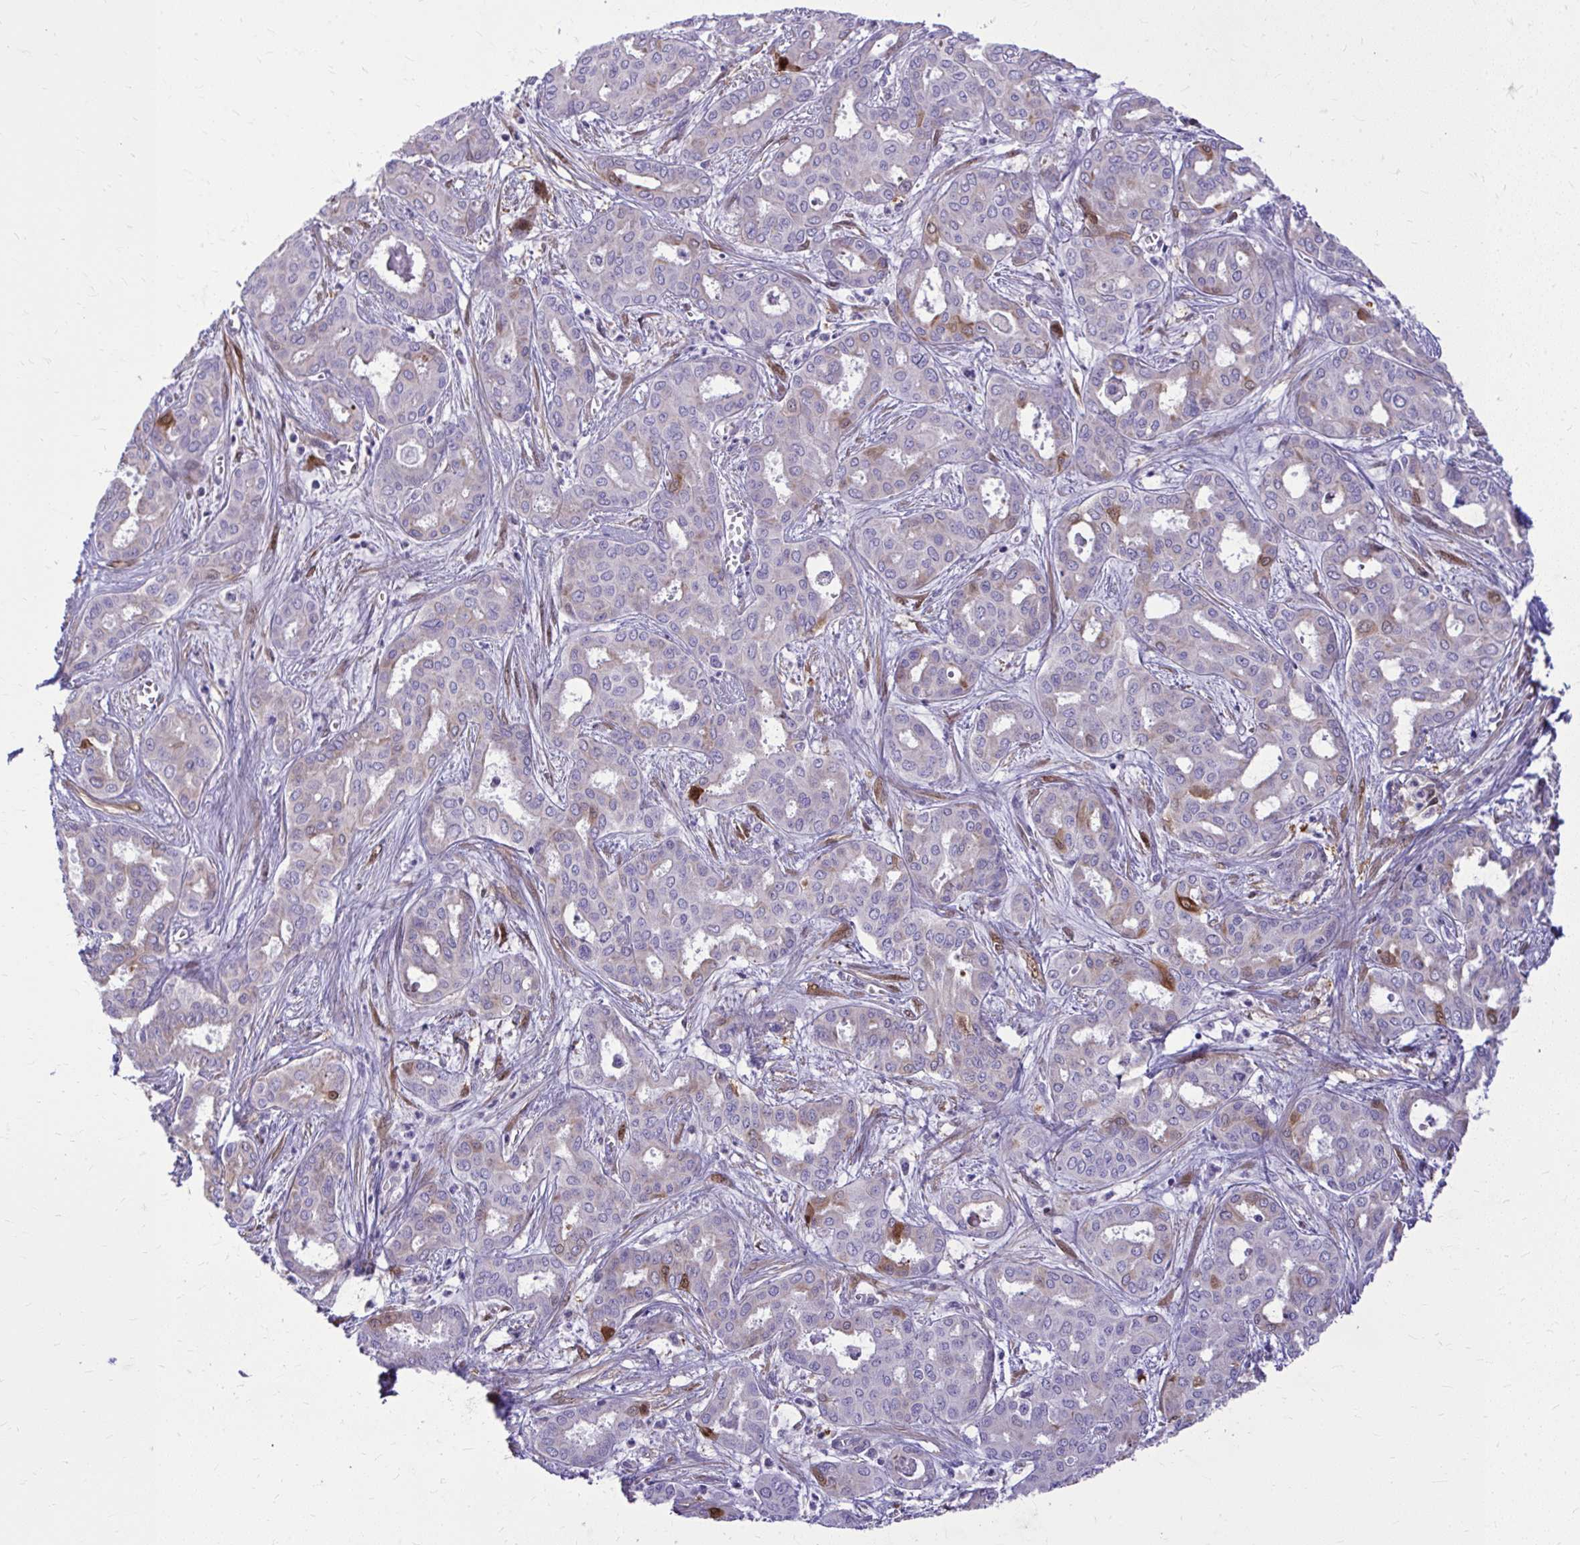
{"staining": {"intensity": "moderate", "quantity": "<25%", "location": "cytoplasmic/membranous,nuclear"}, "tissue": "liver cancer", "cell_type": "Tumor cells", "image_type": "cancer", "snomed": [{"axis": "morphology", "description": "Cholangiocarcinoma"}, {"axis": "topography", "description": "Liver"}], "caption": "A low amount of moderate cytoplasmic/membranous and nuclear staining is present in about <25% of tumor cells in cholangiocarcinoma (liver) tissue. The protein of interest is stained brown, and the nuclei are stained in blue (DAB (3,3'-diaminobenzidine) IHC with brightfield microscopy, high magnification).", "gene": "NNMT", "patient": {"sex": "female", "age": 64}}